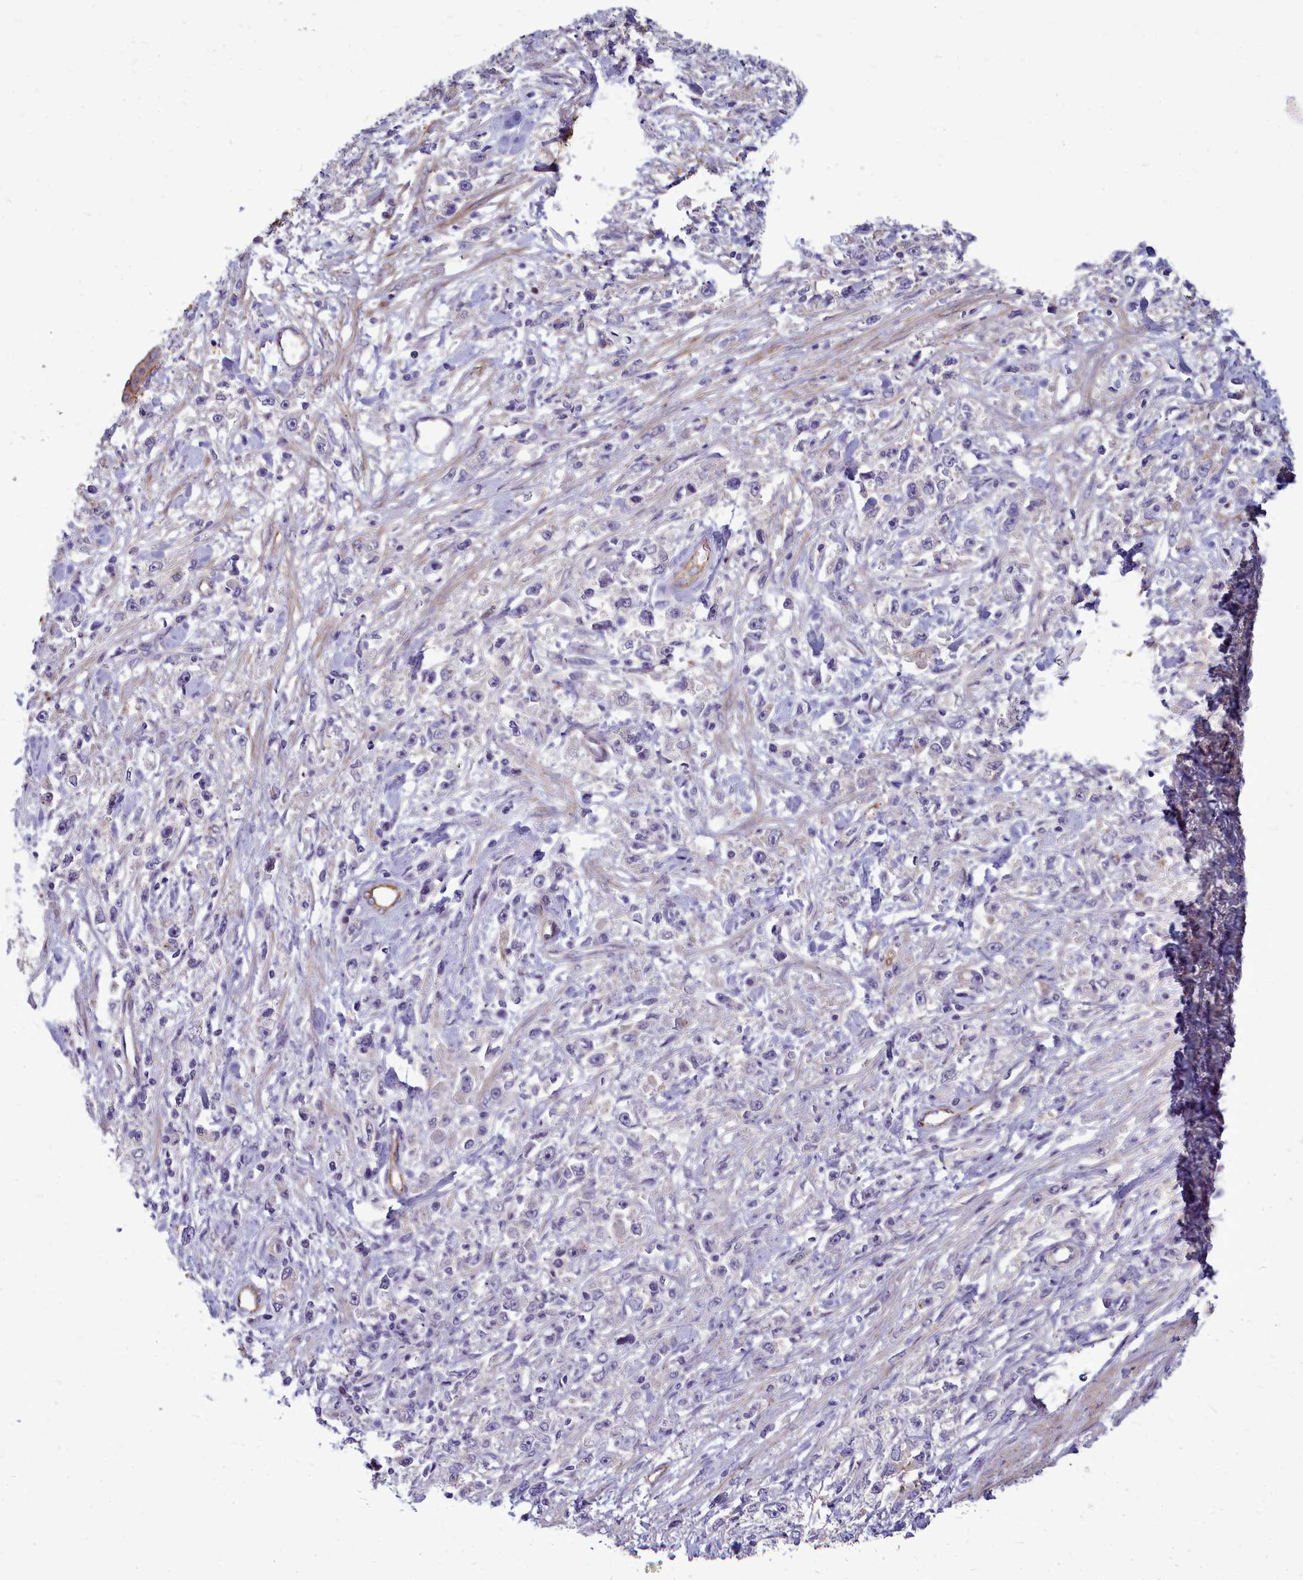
{"staining": {"intensity": "negative", "quantity": "none", "location": "none"}, "tissue": "stomach cancer", "cell_type": "Tumor cells", "image_type": "cancer", "snomed": [{"axis": "morphology", "description": "Adenocarcinoma, NOS"}, {"axis": "topography", "description": "Stomach"}], "caption": "A photomicrograph of stomach cancer stained for a protein exhibits no brown staining in tumor cells.", "gene": "TTC5", "patient": {"sex": "female", "age": 59}}